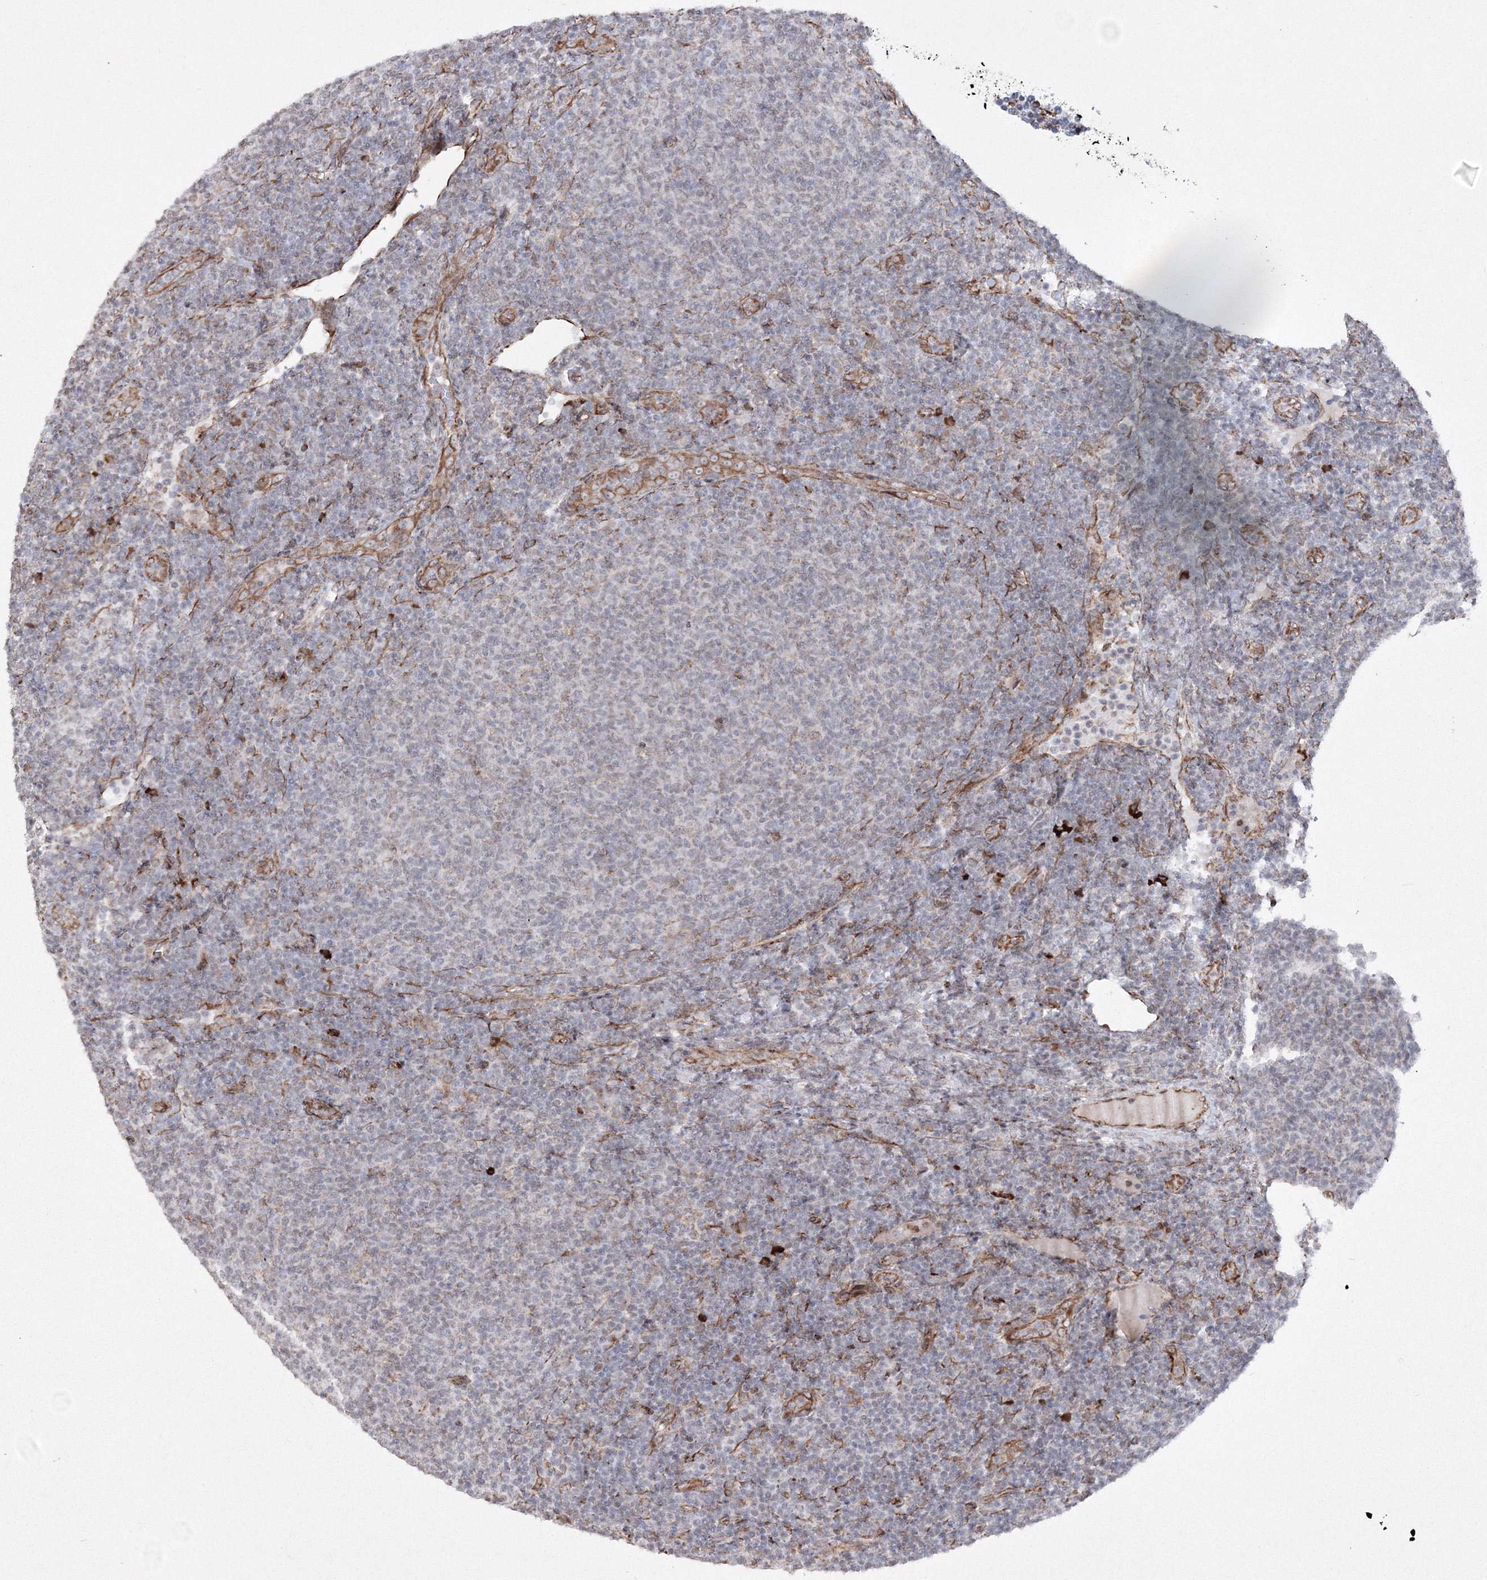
{"staining": {"intensity": "negative", "quantity": "none", "location": "none"}, "tissue": "lymphoma", "cell_type": "Tumor cells", "image_type": "cancer", "snomed": [{"axis": "morphology", "description": "Malignant lymphoma, non-Hodgkin's type, Low grade"}, {"axis": "topography", "description": "Lymph node"}], "caption": "A histopathology image of malignant lymphoma, non-Hodgkin's type (low-grade) stained for a protein shows no brown staining in tumor cells.", "gene": "EFCAB12", "patient": {"sex": "male", "age": 66}}